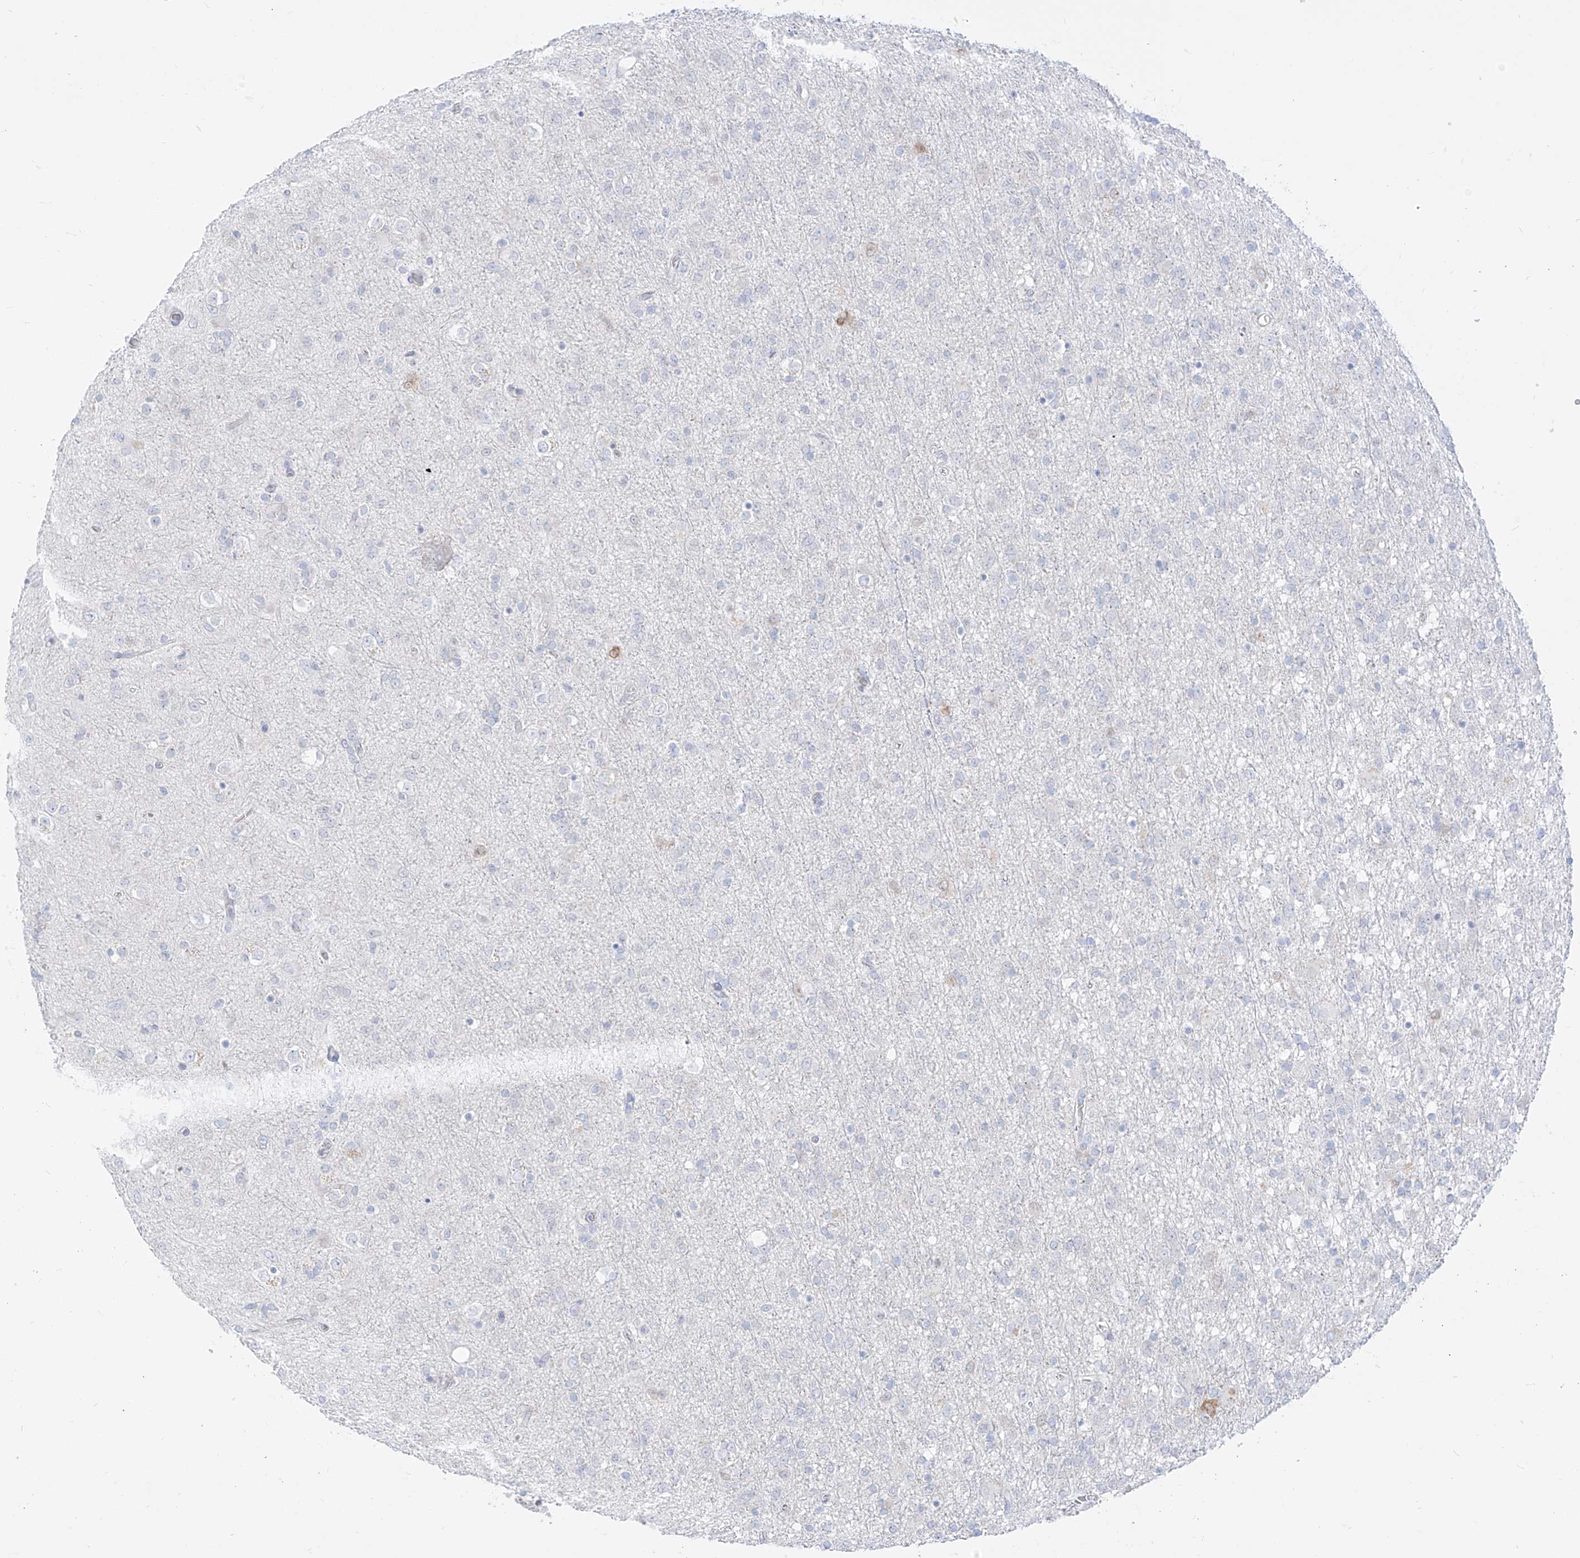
{"staining": {"intensity": "negative", "quantity": "none", "location": "none"}, "tissue": "glioma", "cell_type": "Tumor cells", "image_type": "cancer", "snomed": [{"axis": "morphology", "description": "Glioma, malignant, Low grade"}, {"axis": "topography", "description": "Brain"}], "caption": "IHC photomicrograph of human malignant low-grade glioma stained for a protein (brown), which demonstrates no expression in tumor cells.", "gene": "SYTL3", "patient": {"sex": "male", "age": 65}}